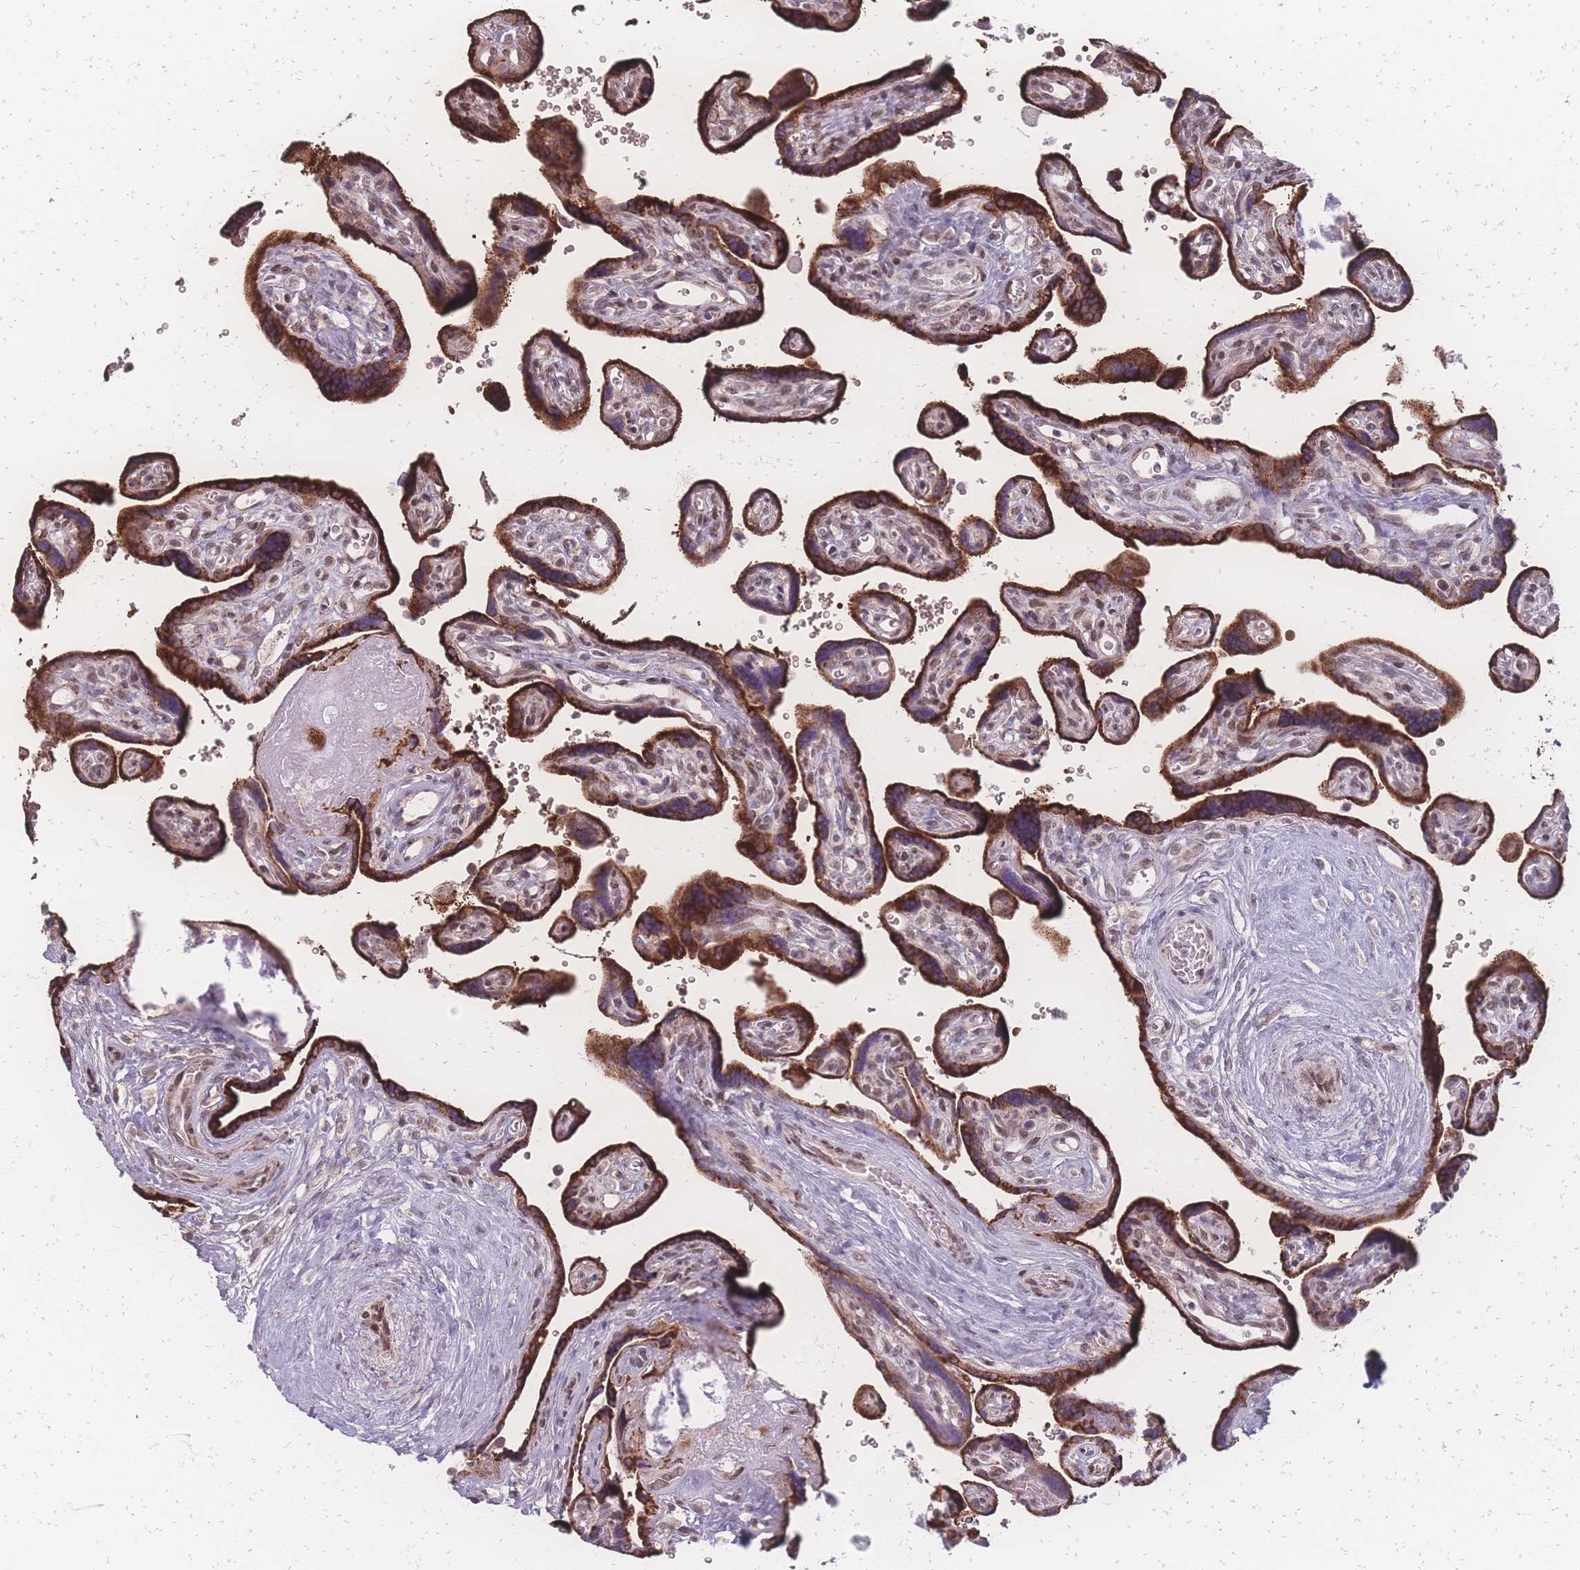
{"staining": {"intensity": "strong", "quantity": ">75%", "location": "cytoplasmic/membranous,nuclear"}, "tissue": "placenta", "cell_type": "Trophoblastic cells", "image_type": "normal", "snomed": [{"axis": "morphology", "description": "Normal tissue, NOS"}, {"axis": "topography", "description": "Placenta"}], "caption": "DAB immunohistochemical staining of normal placenta exhibits strong cytoplasmic/membranous,nuclear protein staining in about >75% of trophoblastic cells.", "gene": "ZC3H13", "patient": {"sex": "female", "age": 39}}